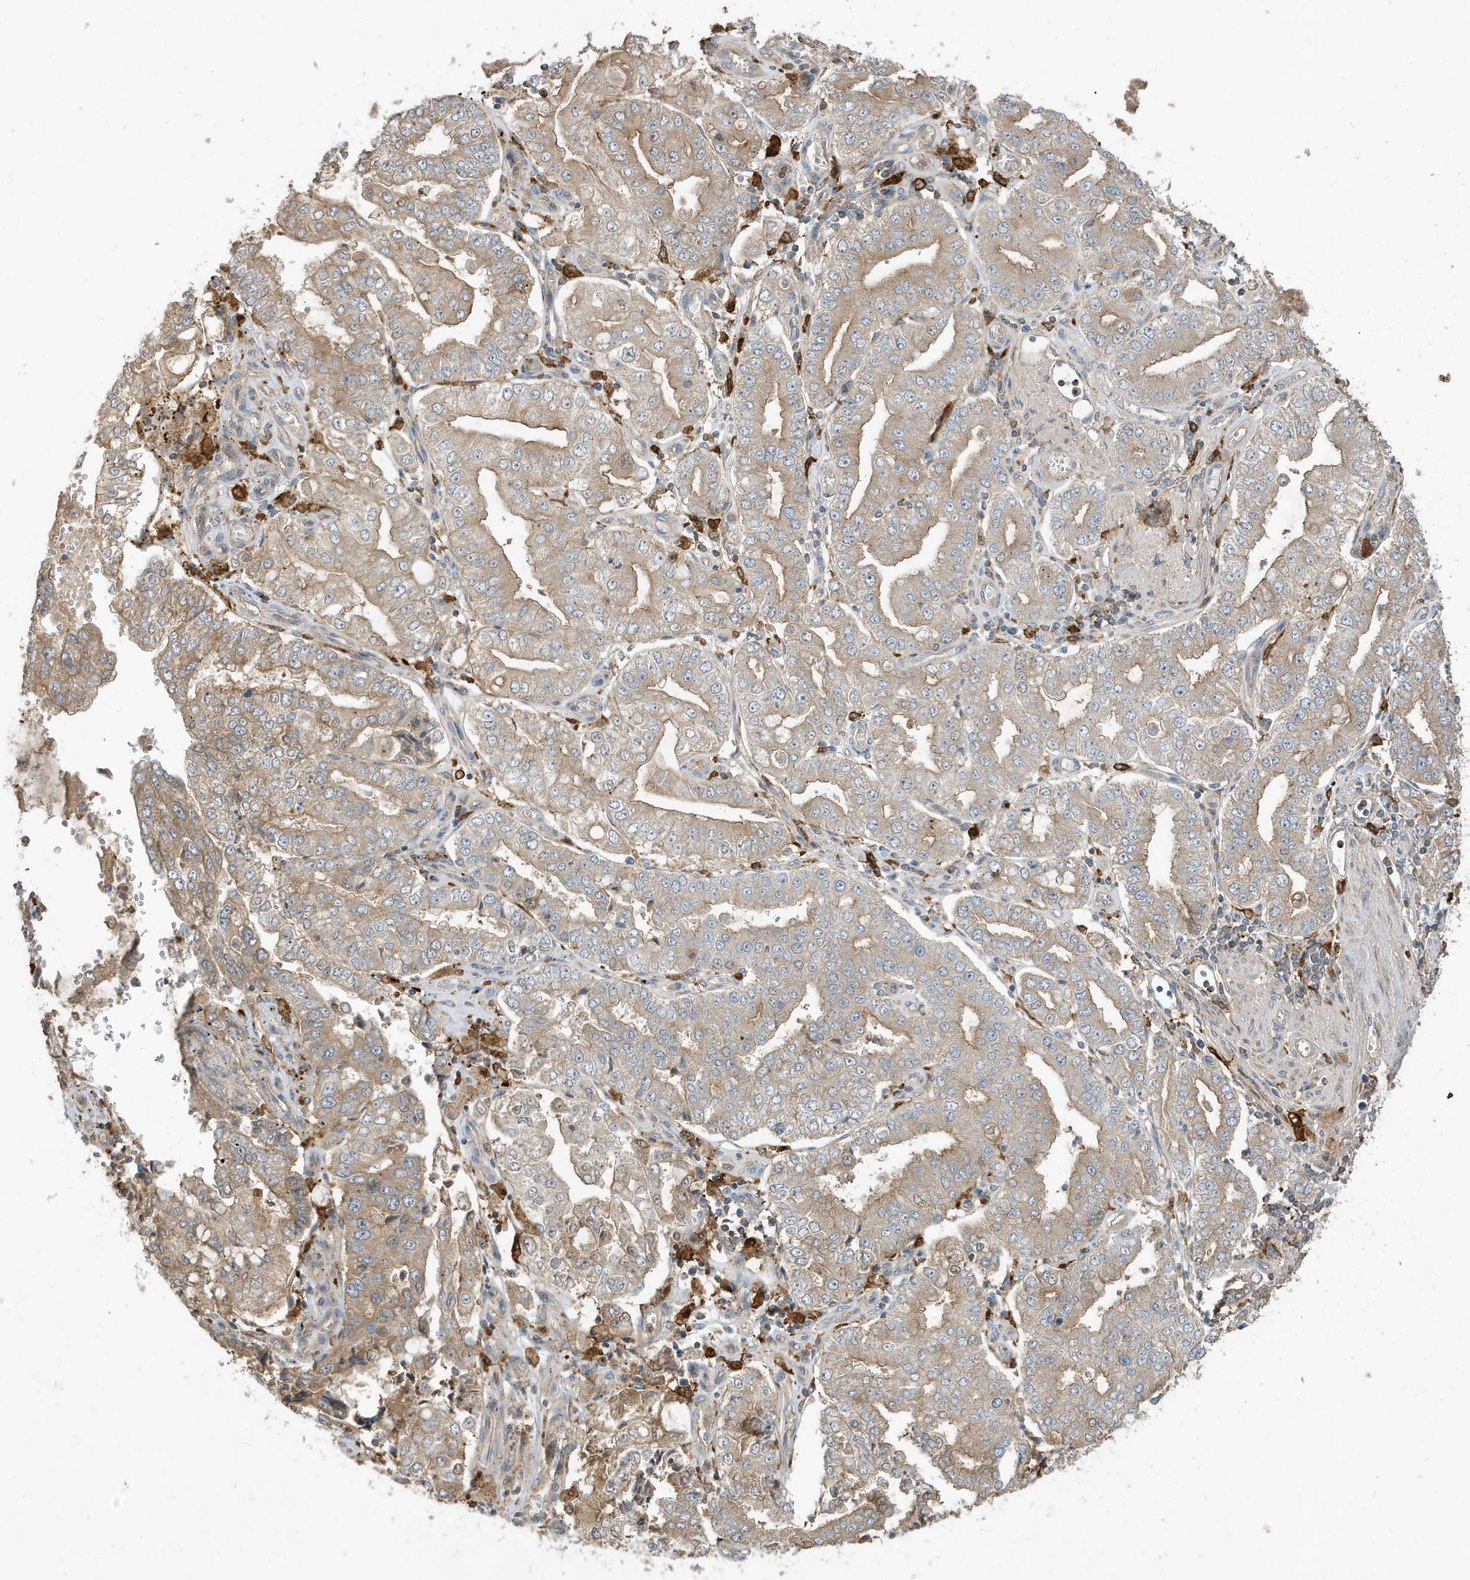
{"staining": {"intensity": "weak", "quantity": ">75%", "location": "cytoplasmic/membranous"}, "tissue": "stomach cancer", "cell_type": "Tumor cells", "image_type": "cancer", "snomed": [{"axis": "morphology", "description": "Adenocarcinoma, NOS"}, {"axis": "topography", "description": "Stomach"}], "caption": "A brown stain labels weak cytoplasmic/membranous positivity of a protein in stomach cancer (adenocarcinoma) tumor cells.", "gene": "ABTB1", "patient": {"sex": "male", "age": 76}}